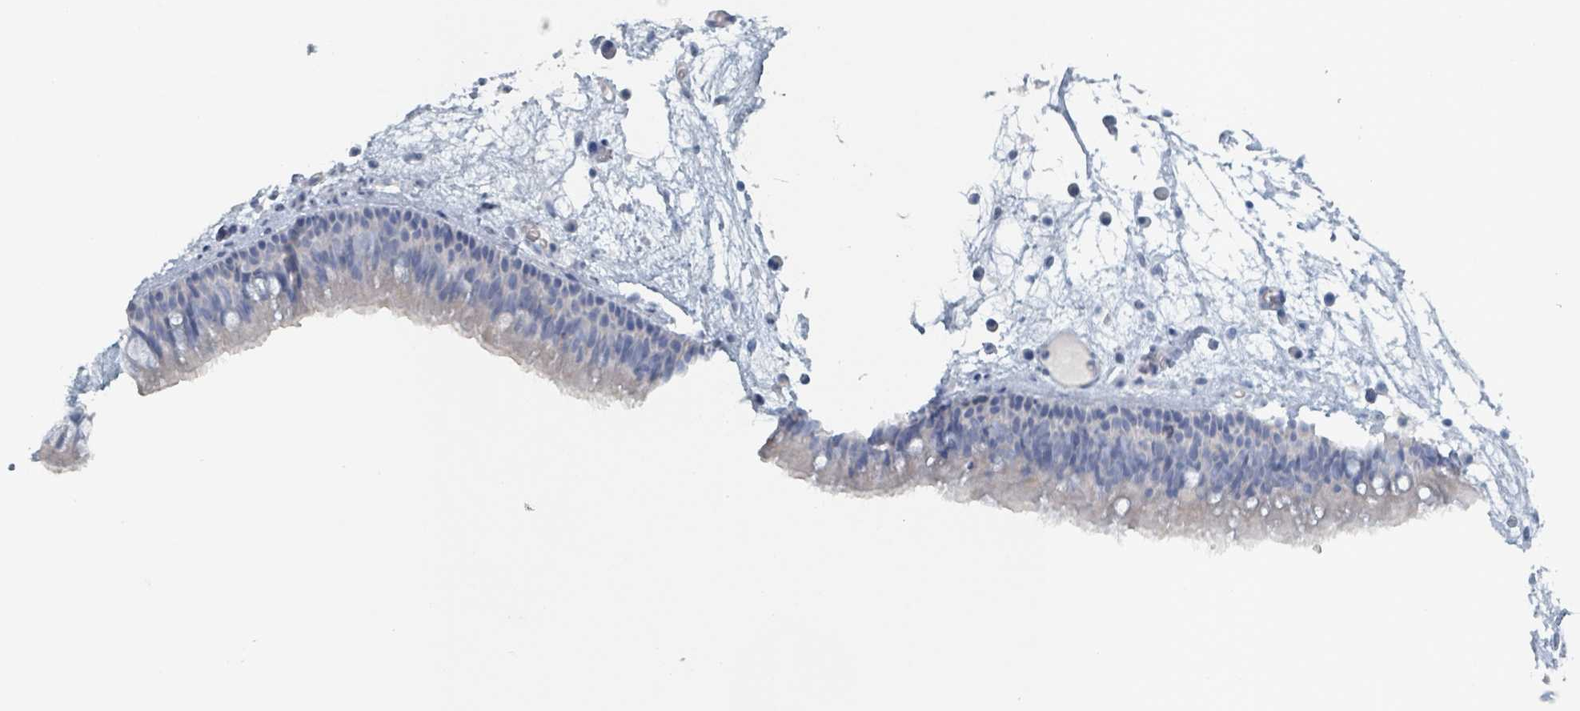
{"staining": {"intensity": "negative", "quantity": "none", "location": "none"}, "tissue": "nasopharynx", "cell_type": "Respiratory epithelial cells", "image_type": "normal", "snomed": [{"axis": "morphology", "description": "Normal tissue, NOS"}, {"axis": "morphology", "description": "Inflammation, NOS"}, {"axis": "morphology", "description": "Malignant melanoma, Metastatic site"}, {"axis": "topography", "description": "Nasopharynx"}], "caption": "IHC micrograph of unremarkable nasopharynx: human nasopharynx stained with DAB reveals no significant protein expression in respiratory epithelial cells.", "gene": "HEATR5A", "patient": {"sex": "male", "age": 70}}